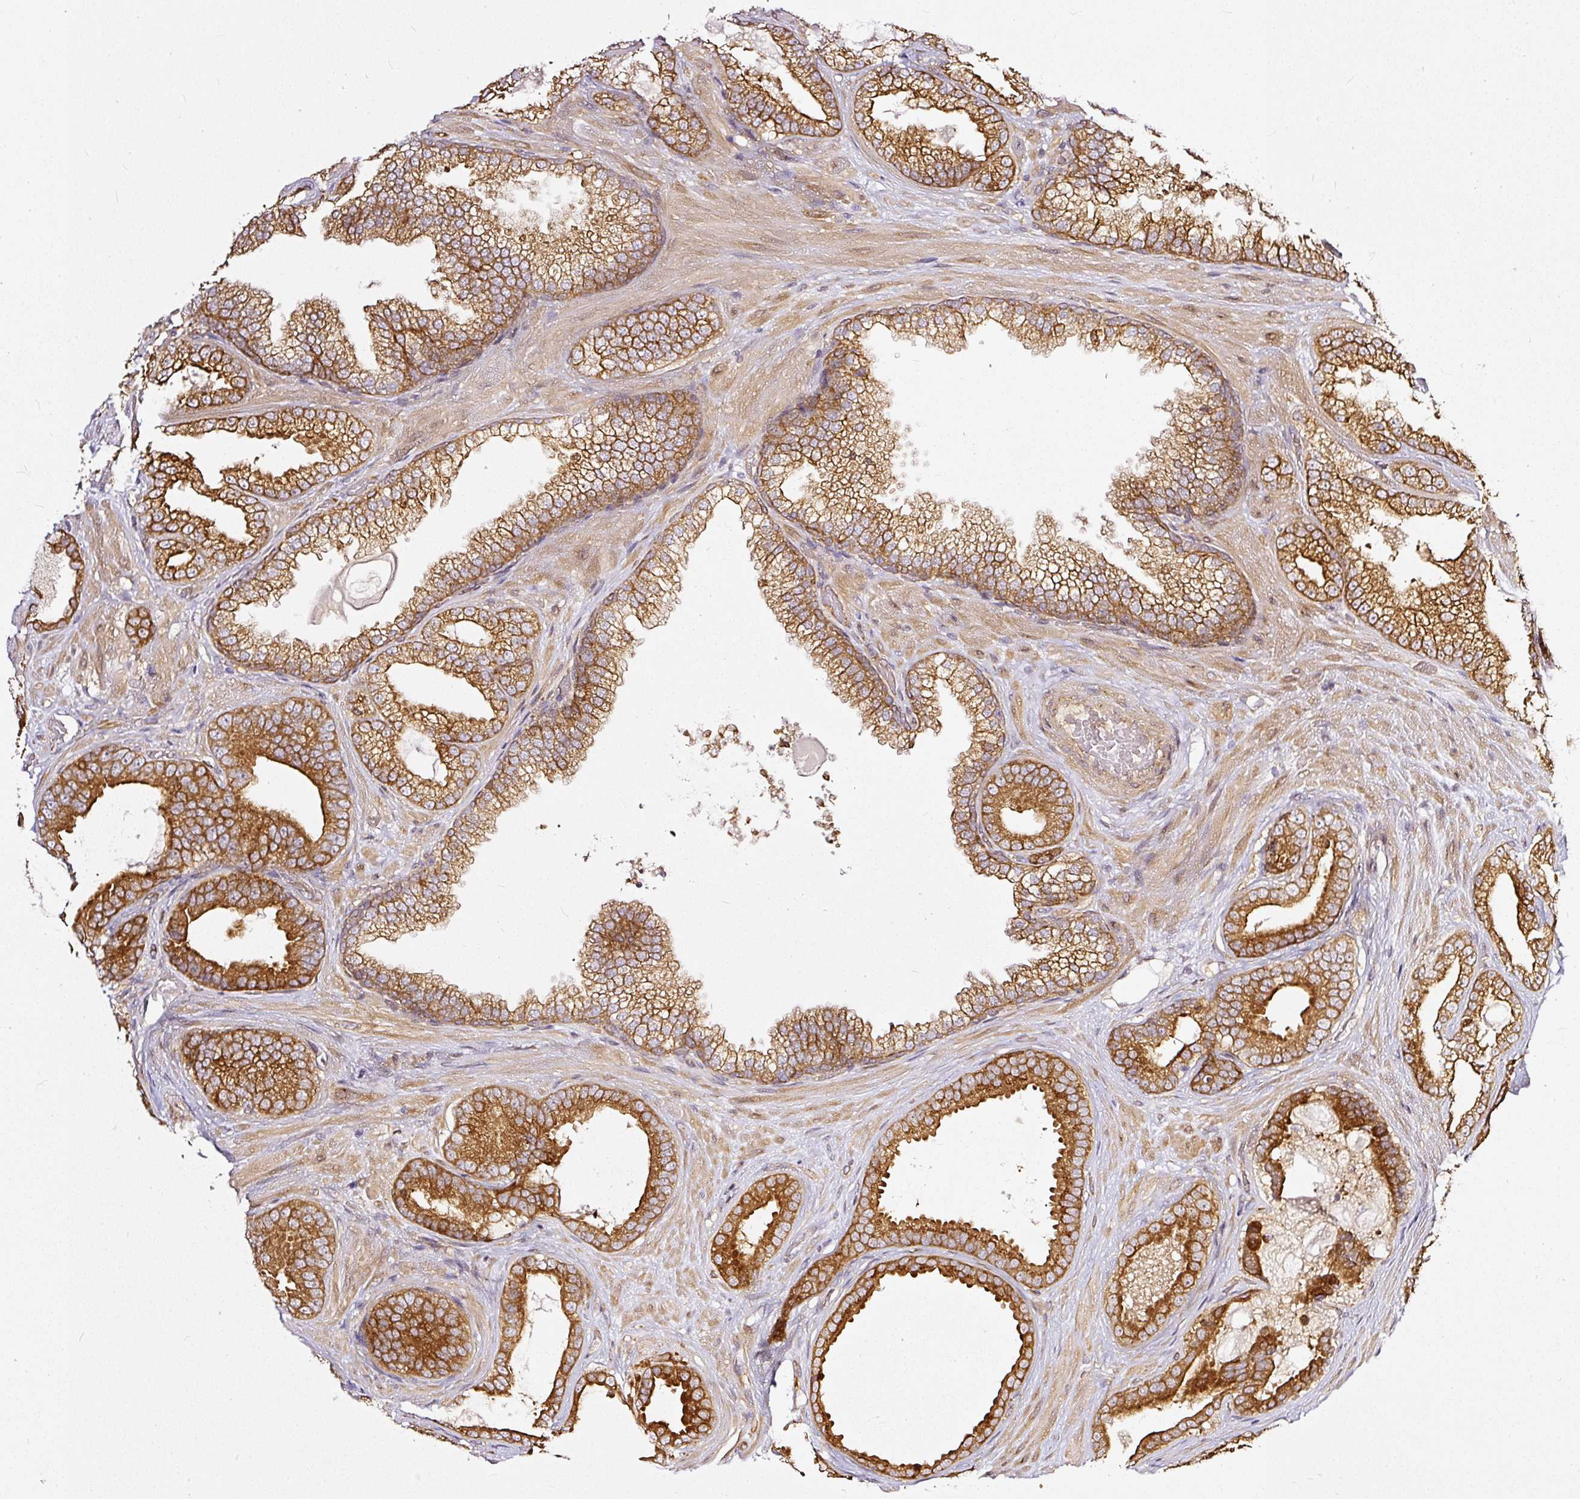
{"staining": {"intensity": "strong", "quantity": ">75%", "location": "cytoplasmic/membranous"}, "tissue": "prostate cancer", "cell_type": "Tumor cells", "image_type": "cancer", "snomed": [{"axis": "morphology", "description": "Adenocarcinoma, Low grade"}, {"axis": "topography", "description": "Prostate"}], "caption": "Human prostate cancer (low-grade adenocarcinoma) stained with a brown dye reveals strong cytoplasmic/membranous positive staining in approximately >75% of tumor cells.", "gene": "MIF4GD", "patient": {"sex": "male", "age": 57}}